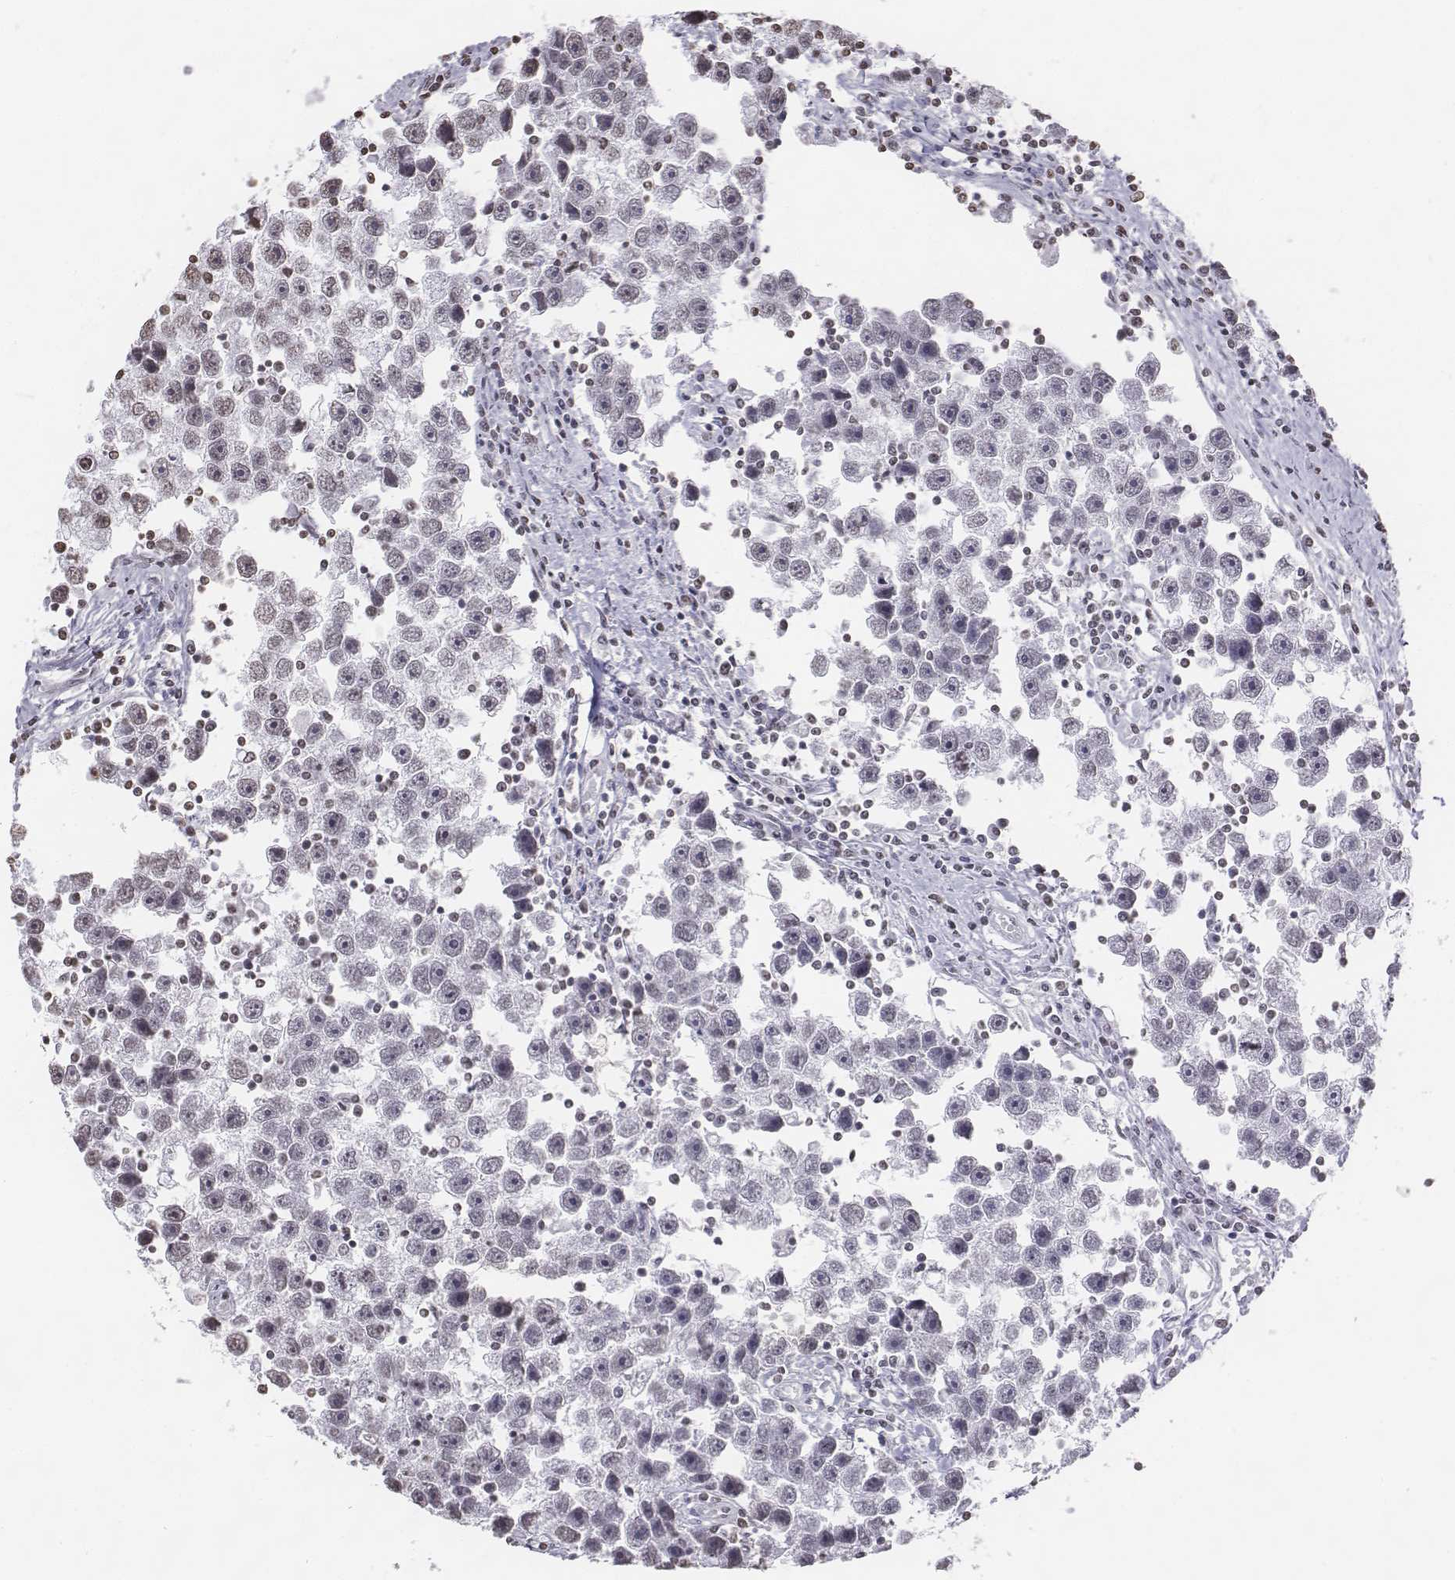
{"staining": {"intensity": "negative", "quantity": "none", "location": "none"}, "tissue": "testis cancer", "cell_type": "Tumor cells", "image_type": "cancer", "snomed": [{"axis": "morphology", "description": "Seminoma, NOS"}, {"axis": "topography", "description": "Testis"}], "caption": "This is a micrograph of immunohistochemistry staining of testis cancer (seminoma), which shows no expression in tumor cells.", "gene": "BARHL1", "patient": {"sex": "male", "age": 30}}